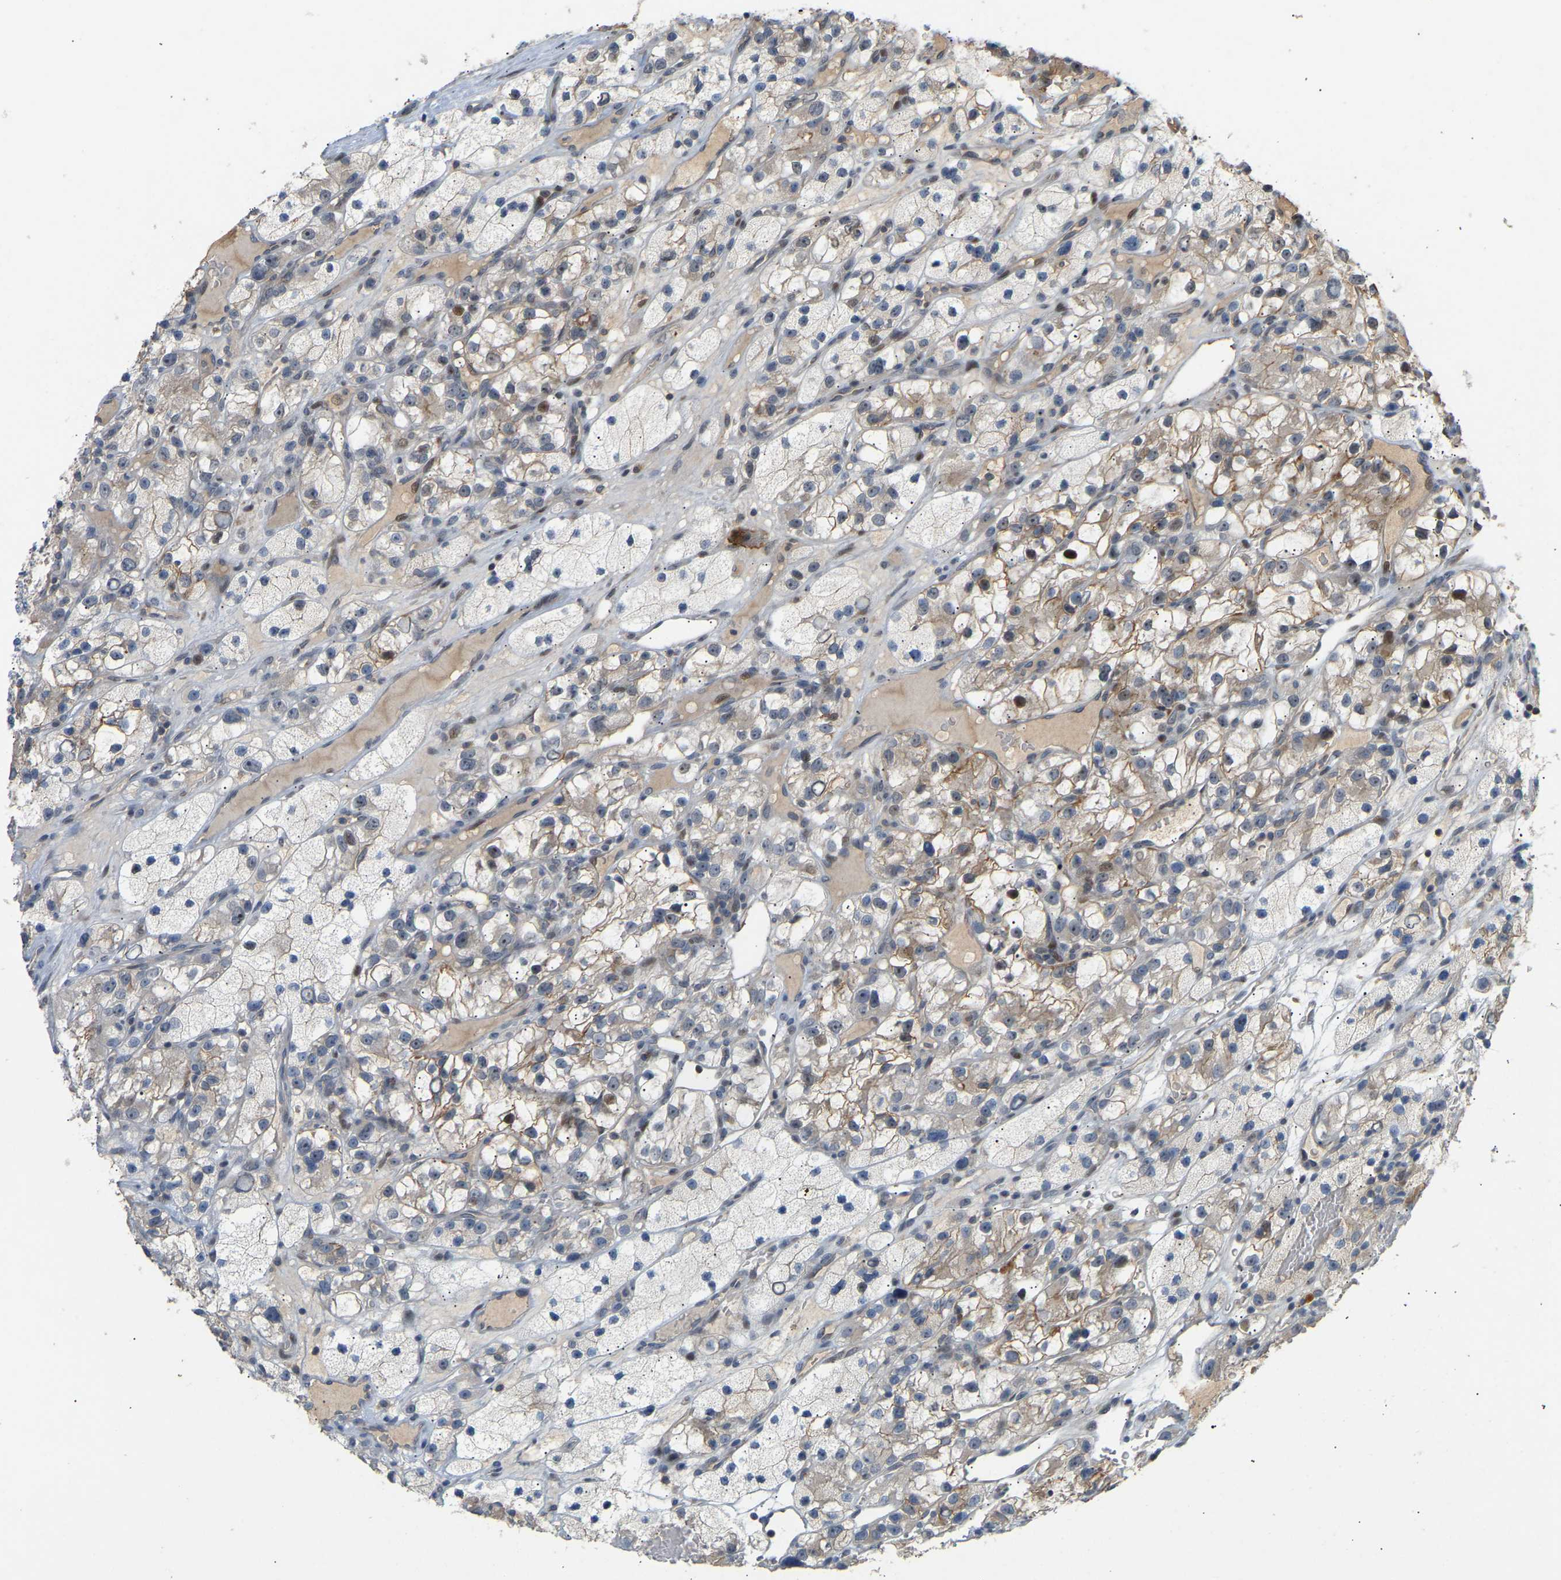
{"staining": {"intensity": "weak", "quantity": "<25%", "location": "cytoplasmic/membranous"}, "tissue": "renal cancer", "cell_type": "Tumor cells", "image_type": "cancer", "snomed": [{"axis": "morphology", "description": "Adenocarcinoma, NOS"}, {"axis": "topography", "description": "Kidney"}], "caption": "A micrograph of human adenocarcinoma (renal) is negative for staining in tumor cells.", "gene": "PTPN4", "patient": {"sex": "female", "age": 57}}